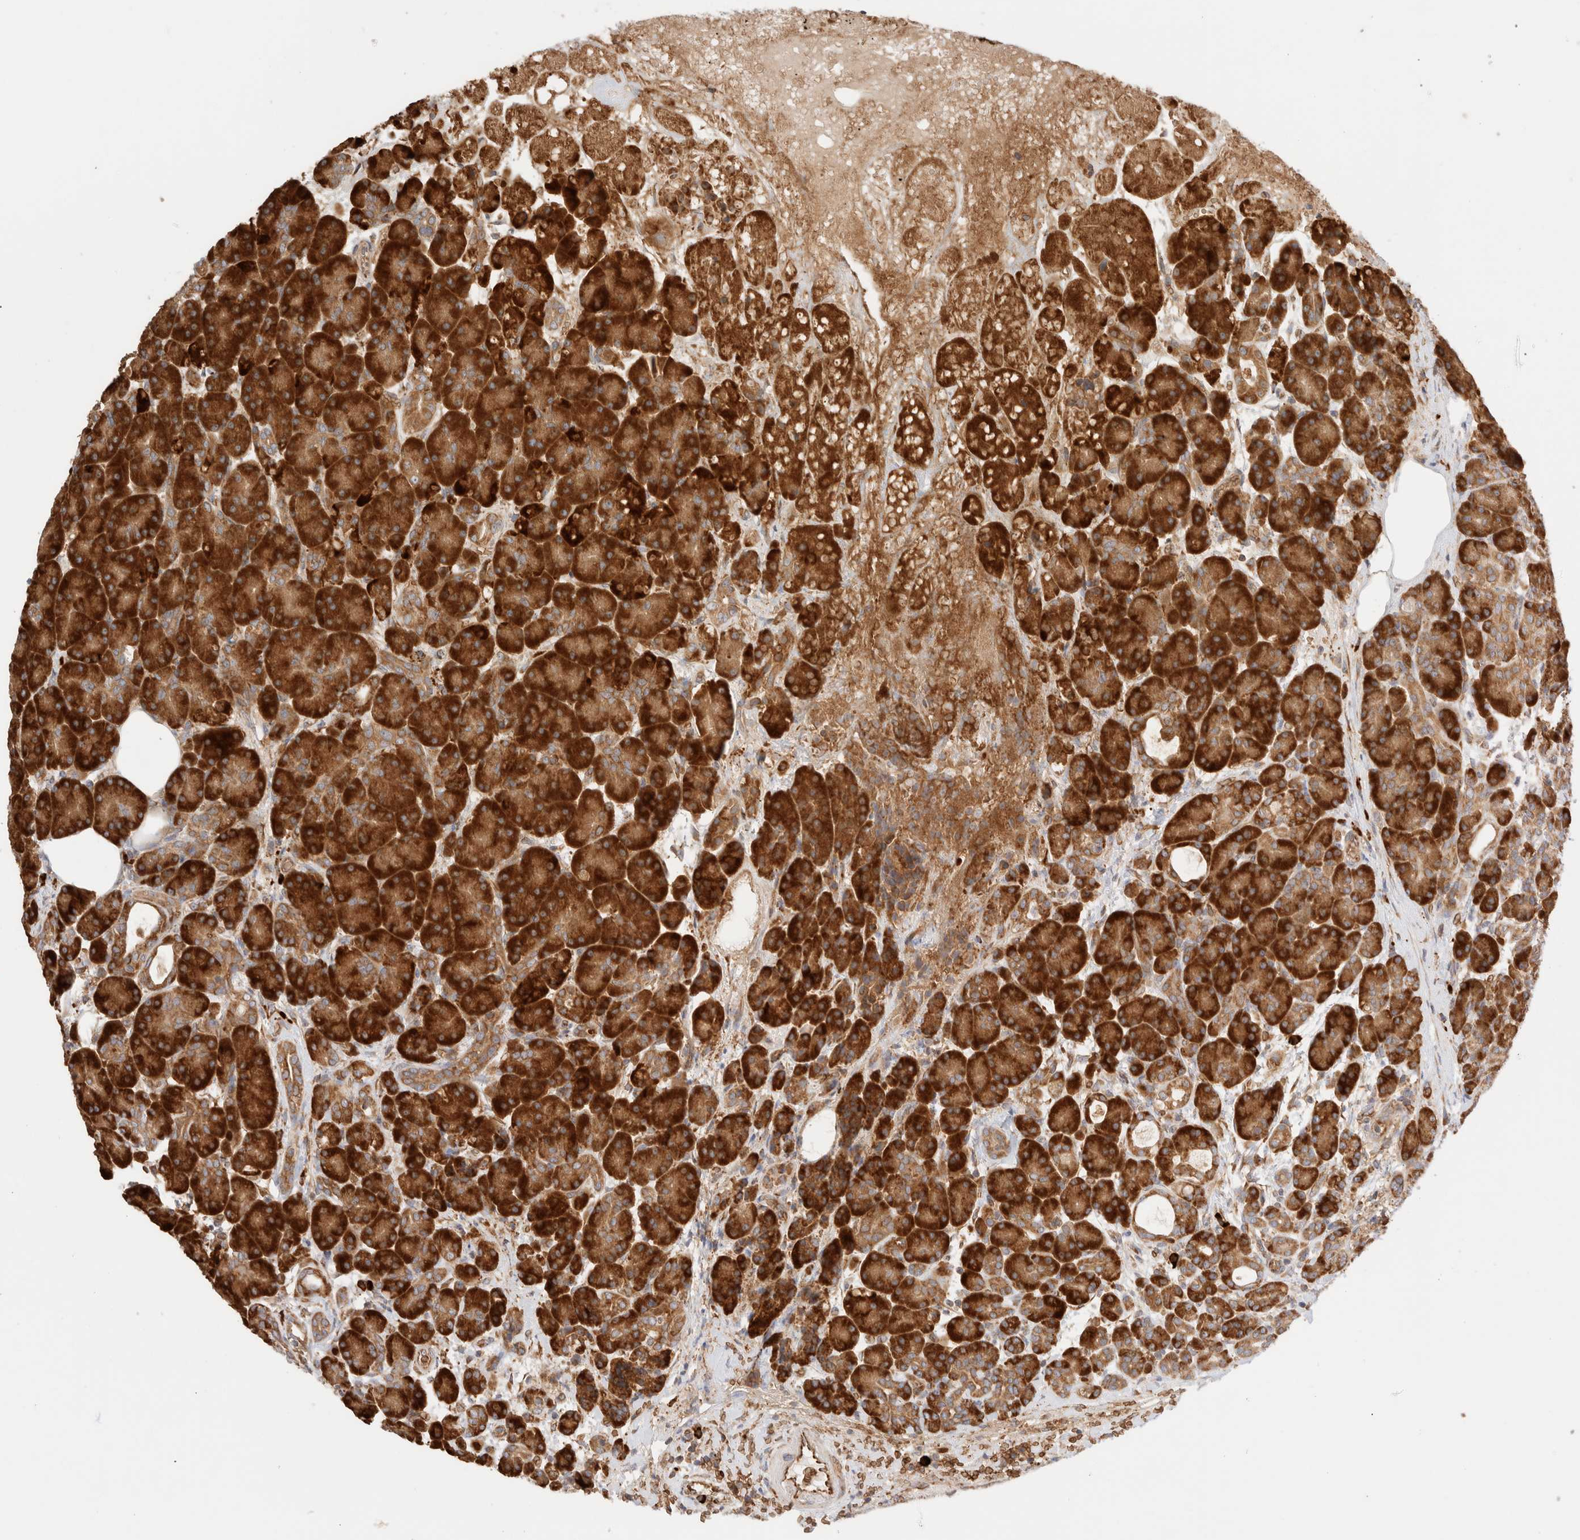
{"staining": {"intensity": "strong", "quantity": ">75%", "location": "cytoplasmic/membranous"}, "tissue": "pancreas", "cell_type": "Exocrine glandular cells", "image_type": "normal", "snomed": [{"axis": "morphology", "description": "Normal tissue, NOS"}, {"axis": "topography", "description": "Pancreas"}], "caption": "Immunohistochemistry histopathology image of benign pancreas: human pancreas stained using IHC reveals high levels of strong protein expression localized specifically in the cytoplasmic/membranous of exocrine glandular cells, appearing as a cytoplasmic/membranous brown color.", "gene": "UTS2B", "patient": {"sex": "male", "age": 63}}